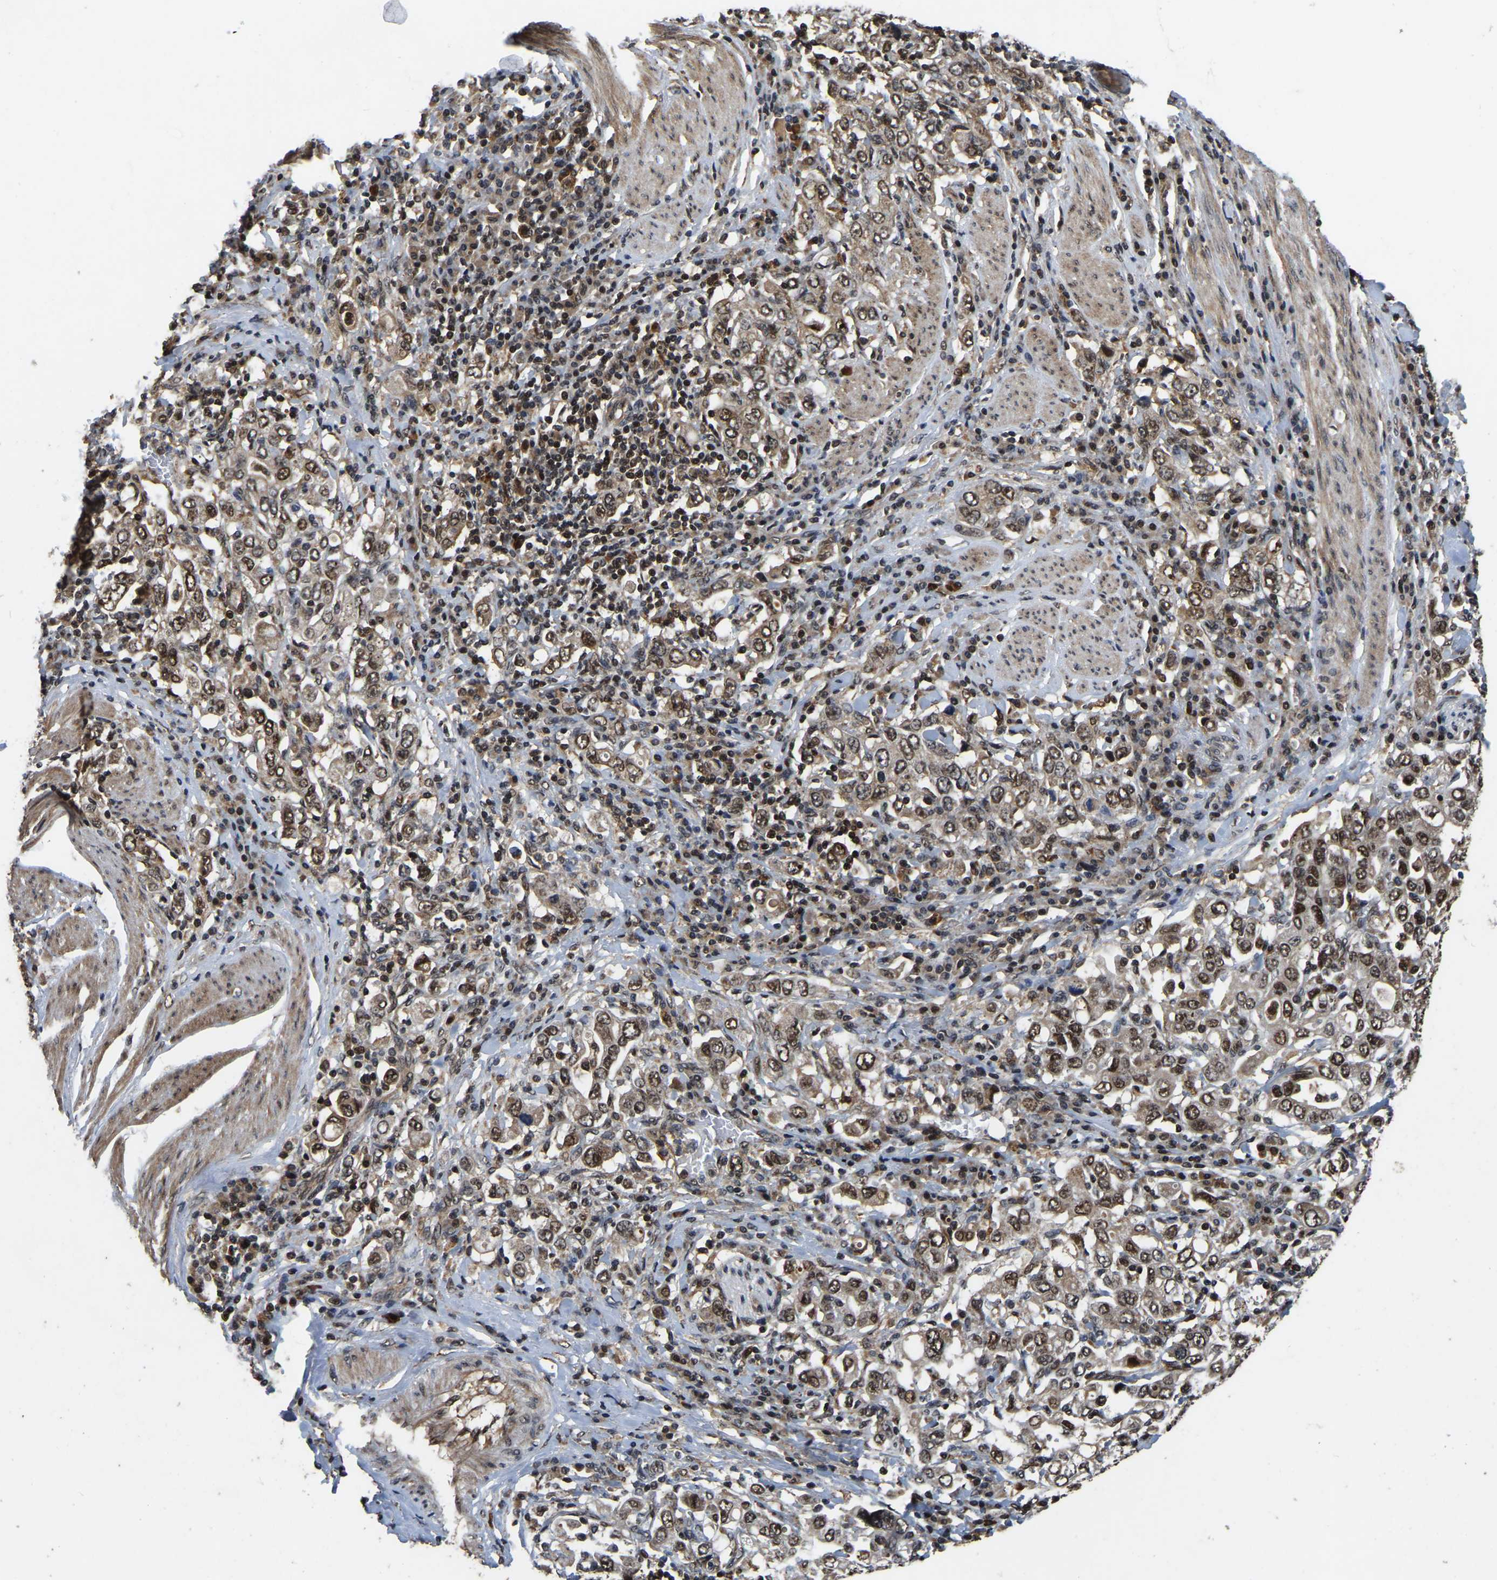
{"staining": {"intensity": "moderate", "quantity": ">75%", "location": "nuclear"}, "tissue": "stomach cancer", "cell_type": "Tumor cells", "image_type": "cancer", "snomed": [{"axis": "morphology", "description": "Adenocarcinoma, NOS"}, {"axis": "topography", "description": "Stomach, upper"}], "caption": "Protein analysis of stomach adenocarcinoma tissue exhibits moderate nuclear expression in about >75% of tumor cells.", "gene": "CIAO1", "patient": {"sex": "male", "age": 62}}